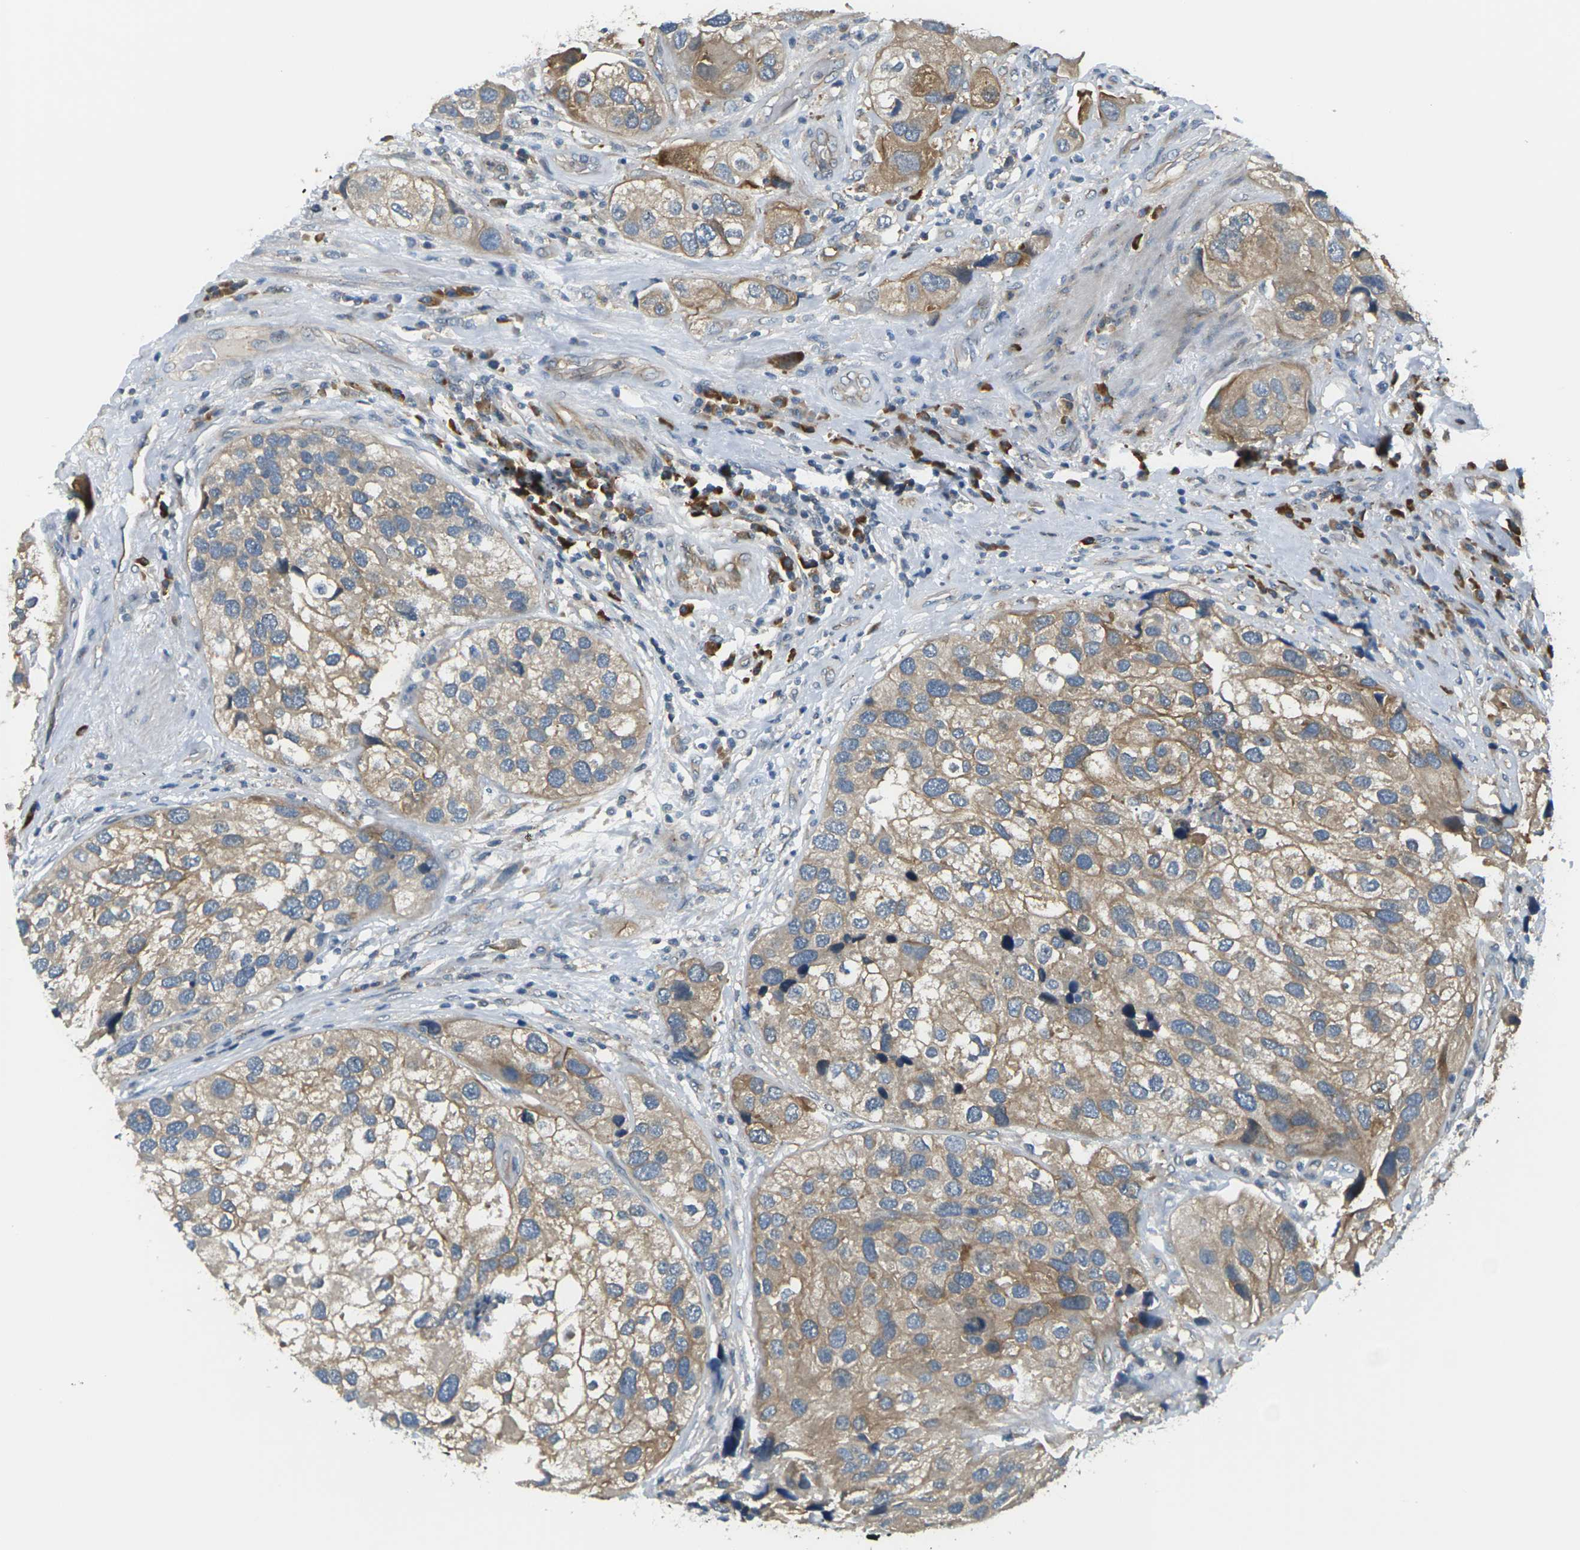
{"staining": {"intensity": "moderate", "quantity": ">75%", "location": "cytoplasmic/membranous"}, "tissue": "urothelial cancer", "cell_type": "Tumor cells", "image_type": "cancer", "snomed": [{"axis": "morphology", "description": "Urothelial carcinoma, High grade"}, {"axis": "topography", "description": "Urinary bladder"}], "caption": "Approximately >75% of tumor cells in human urothelial carcinoma (high-grade) display moderate cytoplasmic/membranous protein expression as visualized by brown immunohistochemical staining.", "gene": "SLC13A3", "patient": {"sex": "female", "age": 64}}